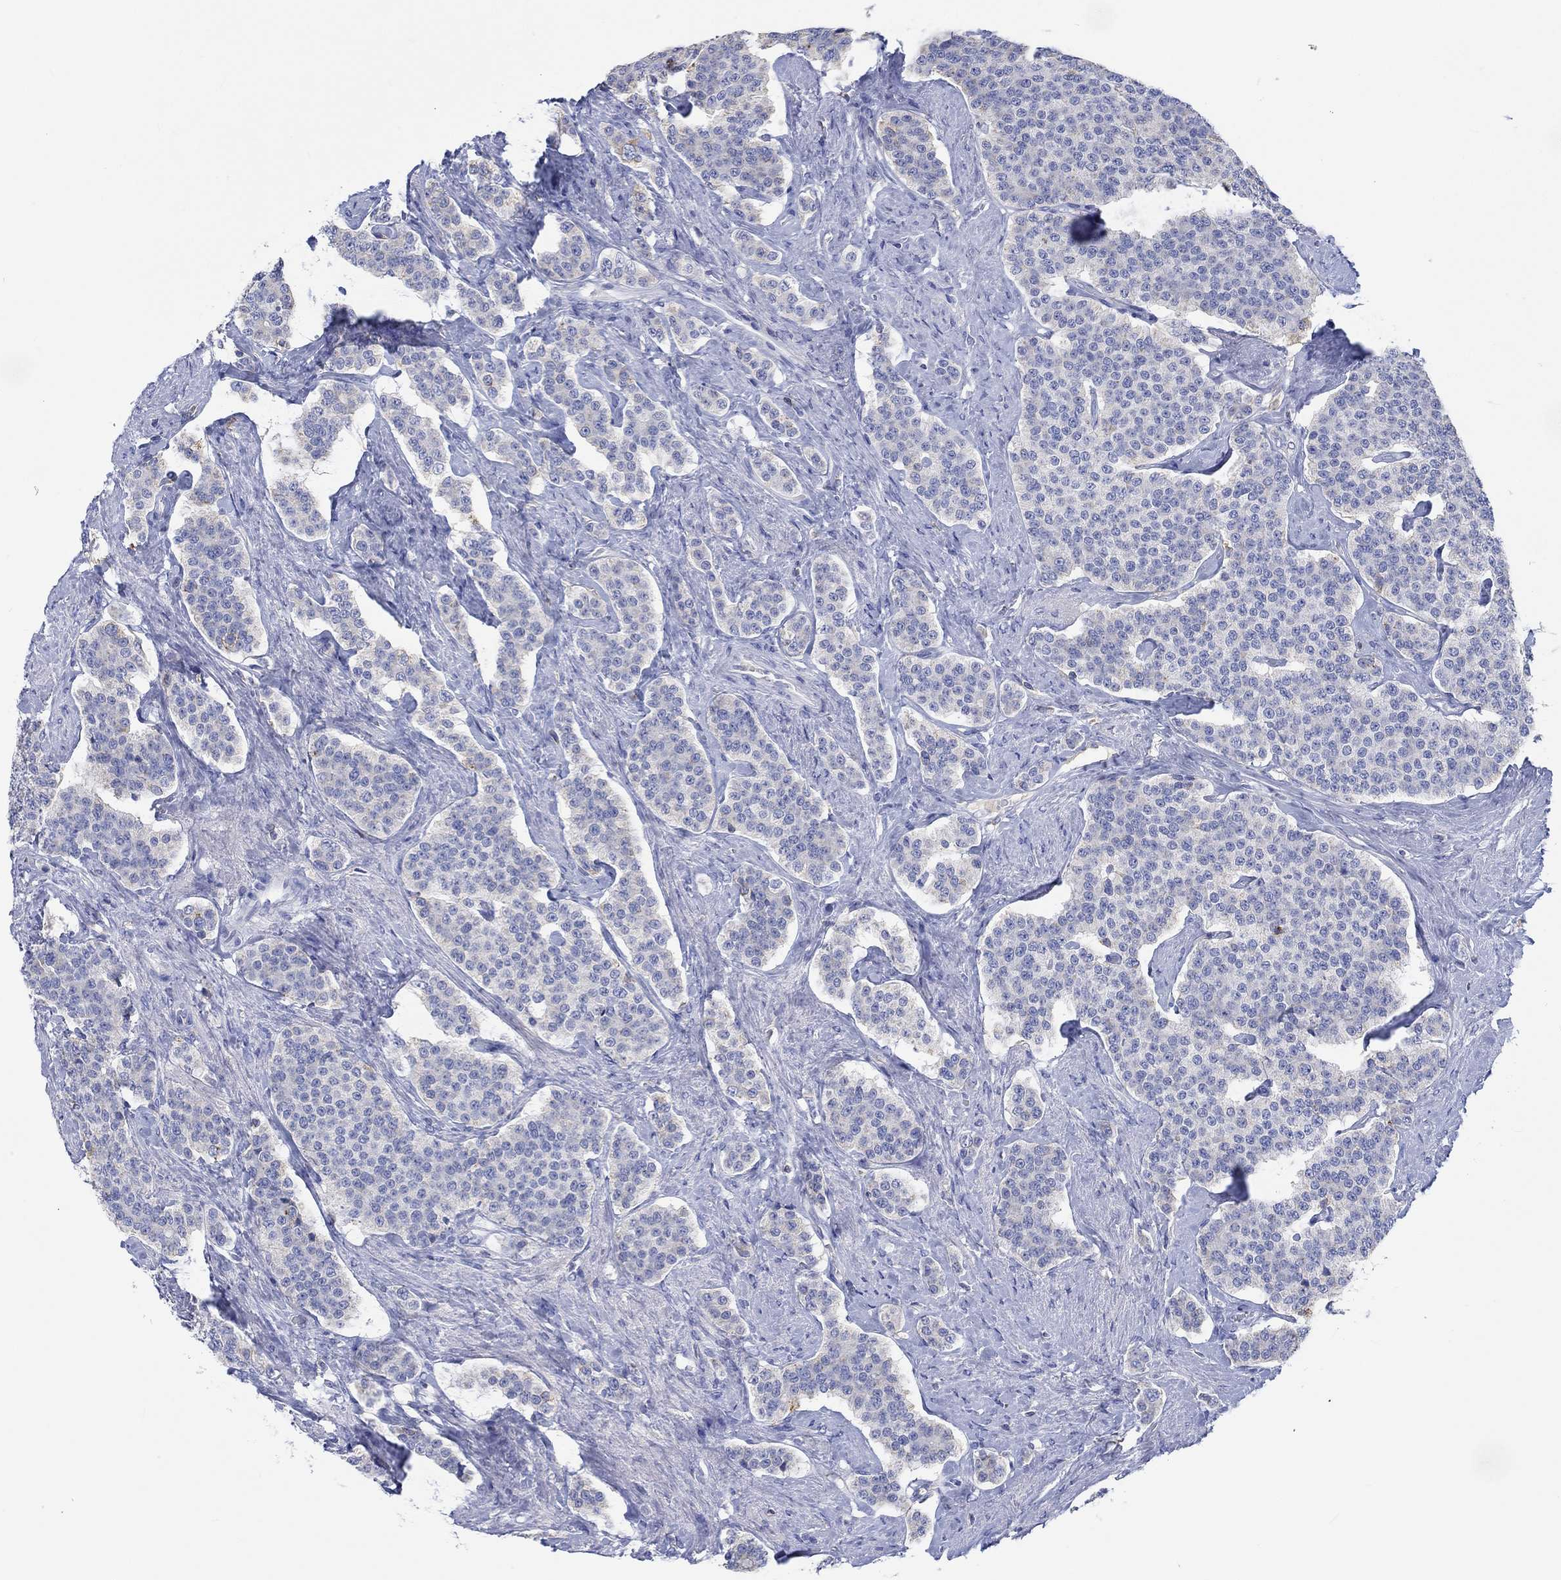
{"staining": {"intensity": "negative", "quantity": "none", "location": "none"}, "tissue": "carcinoid", "cell_type": "Tumor cells", "image_type": "cancer", "snomed": [{"axis": "morphology", "description": "Carcinoid, malignant, NOS"}, {"axis": "topography", "description": "Small intestine"}], "caption": "Tumor cells are negative for brown protein staining in malignant carcinoid.", "gene": "GCM1", "patient": {"sex": "female", "age": 58}}